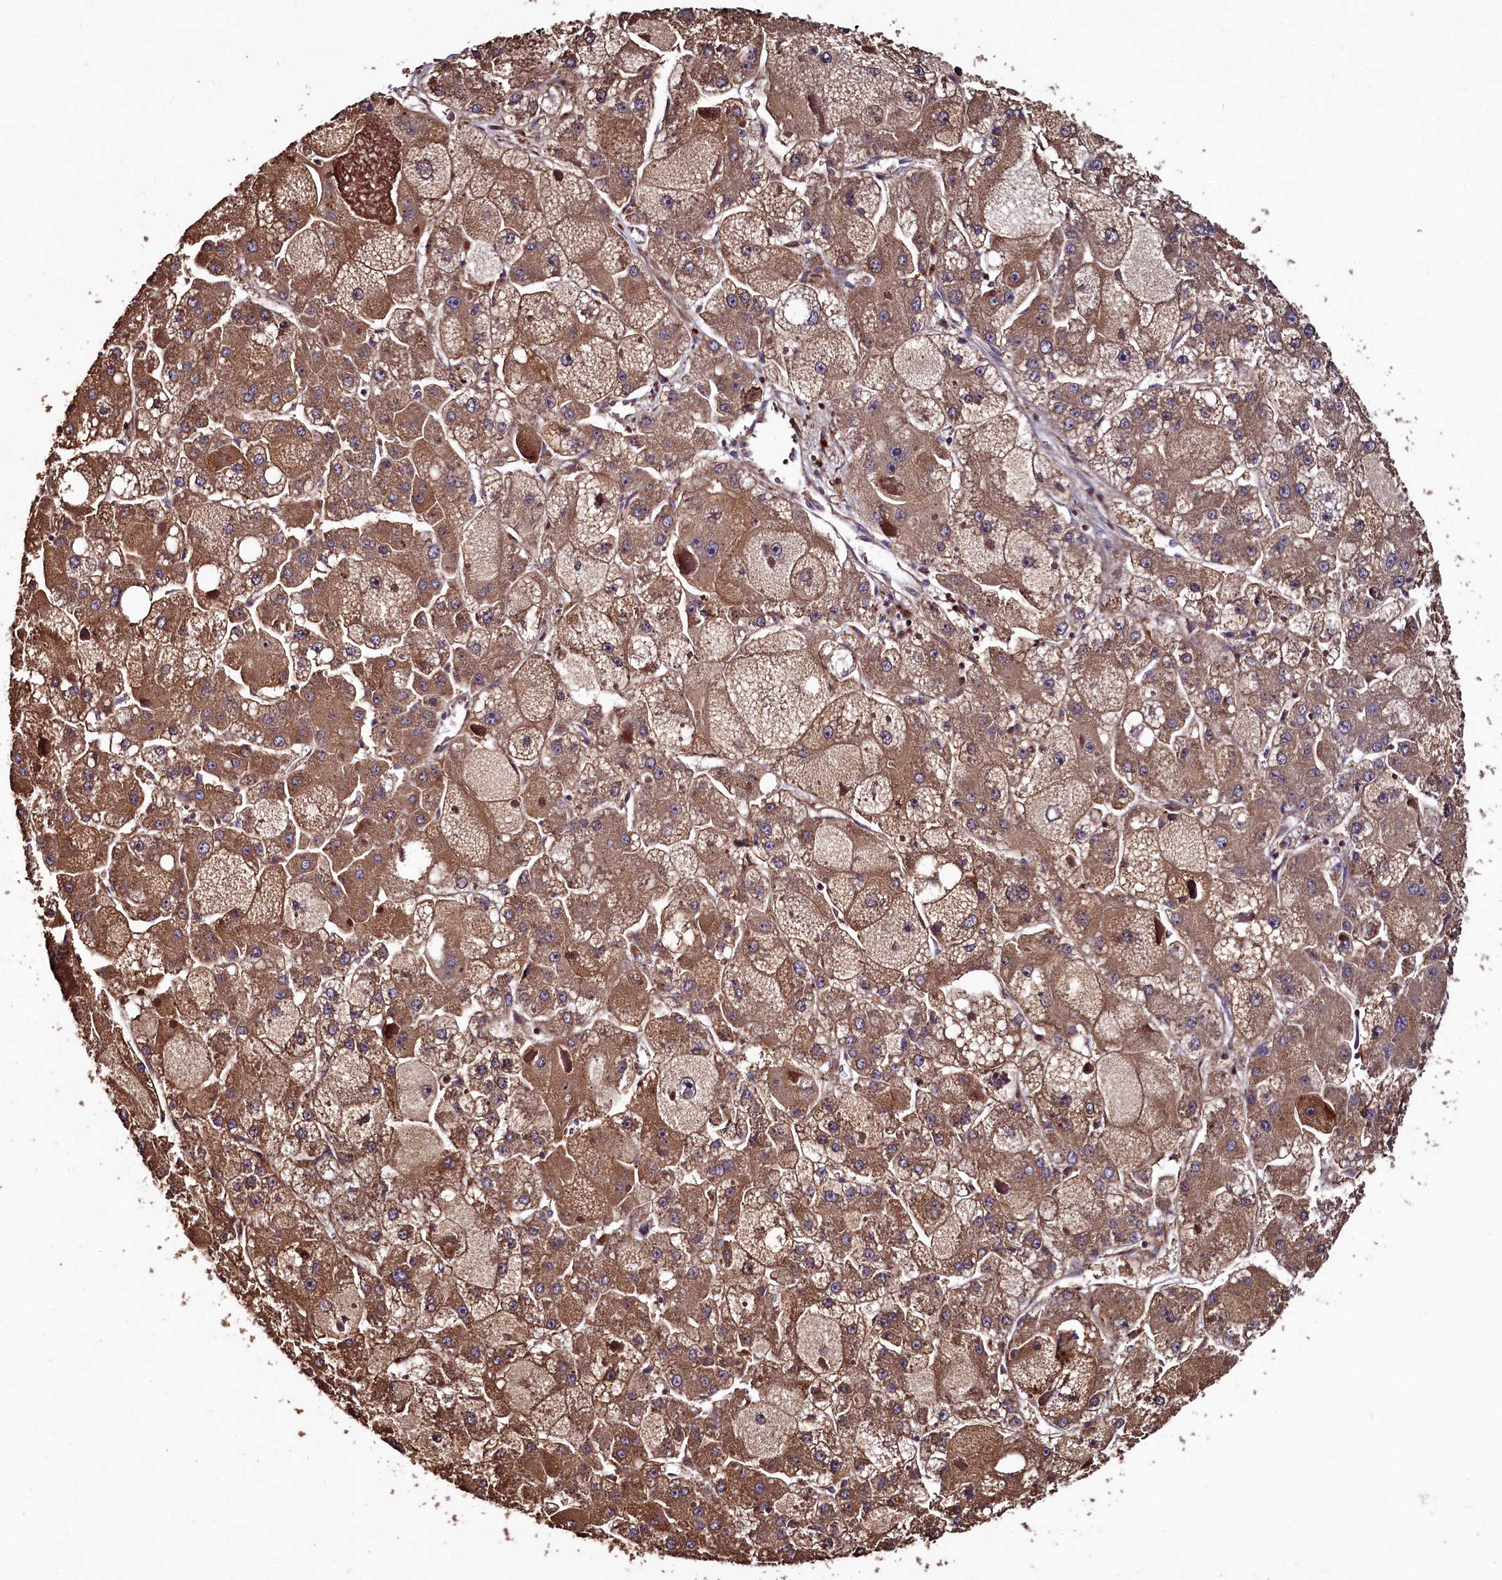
{"staining": {"intensity": "moderate", "quantity": ">75%", "location": "cytoplasmic/membranous"}, "tissue": "liver cancer", "cell_type": "Tumor cells", "image_type": "cancer", "snomed": [{"axis": "morphology", "description": "Carcinoma, Hepatocellular, NOS"}, {"axis": "topography", "description": "Liver"}], "caption": "DAB (3,3'-diaminobenzidine) immunohistochemical staining of human liver cancer (hepatocellular carcinoma) reveals moderate cytoplasmic/membranous protein positivity in about >75% of tumor cells. (IHC, brightfield microscopy, high magnification).", "gene": "TMEM98", "patient": {"sex": "female", "age": 73}}